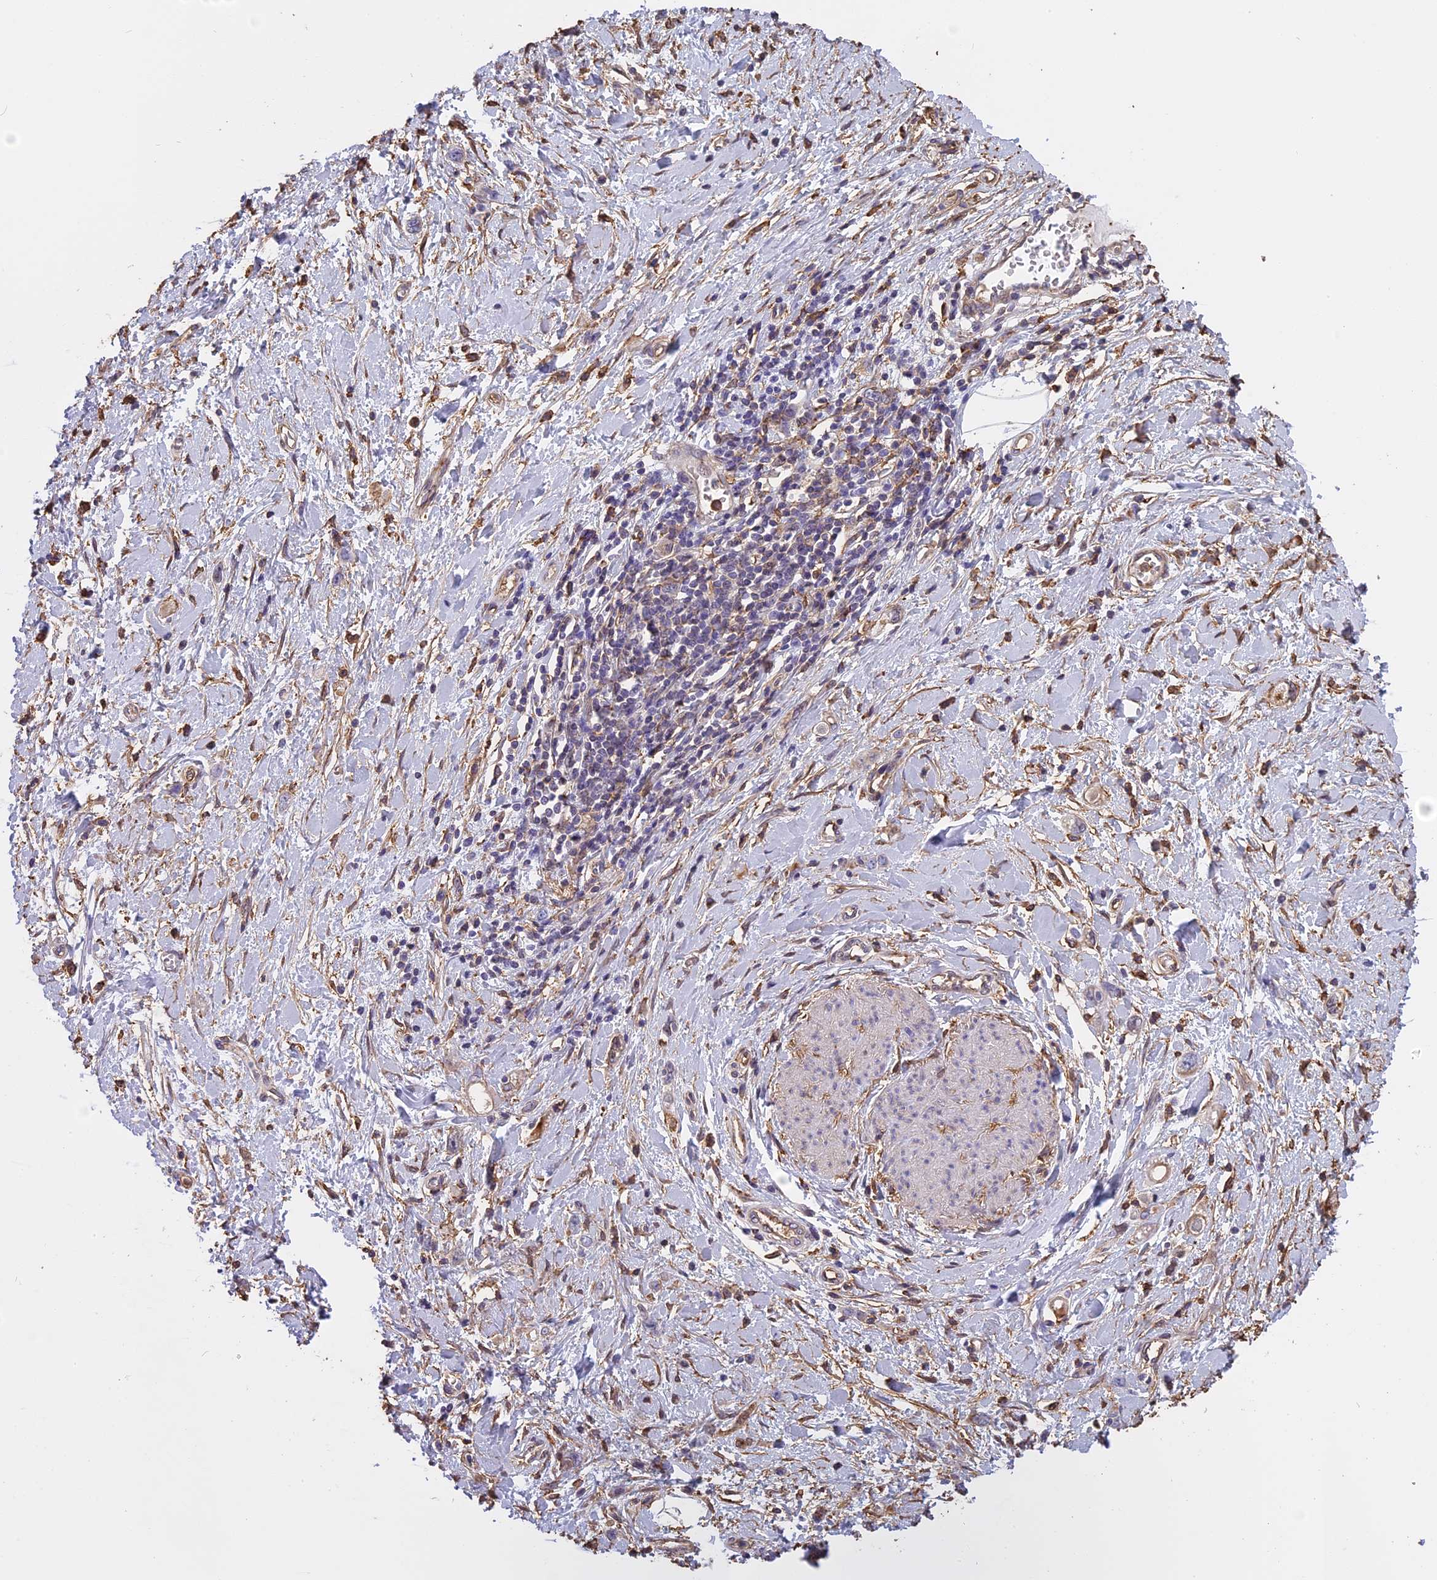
{"staining": {"intensity": "negative", "quantity": "none", "location": "none"}, "tissue": "stomach cancer", "cell_type": "Tumor cells", "image_type": "cancer", "snomed": [{"axis": "morphology", "description": "Adenocarcinoma, NOS"}, {"axis": "topography", "description": "Stomach"}], "caption": "Immunohistochemistry (IHC) histopathology image of neoplastic tissue: stomach adenocarcinoma stained with DAB reveals no significant protein expression in tumor cells.", "gene": "TMEM255B", "patient": {"sex": "female", "age": 76}}